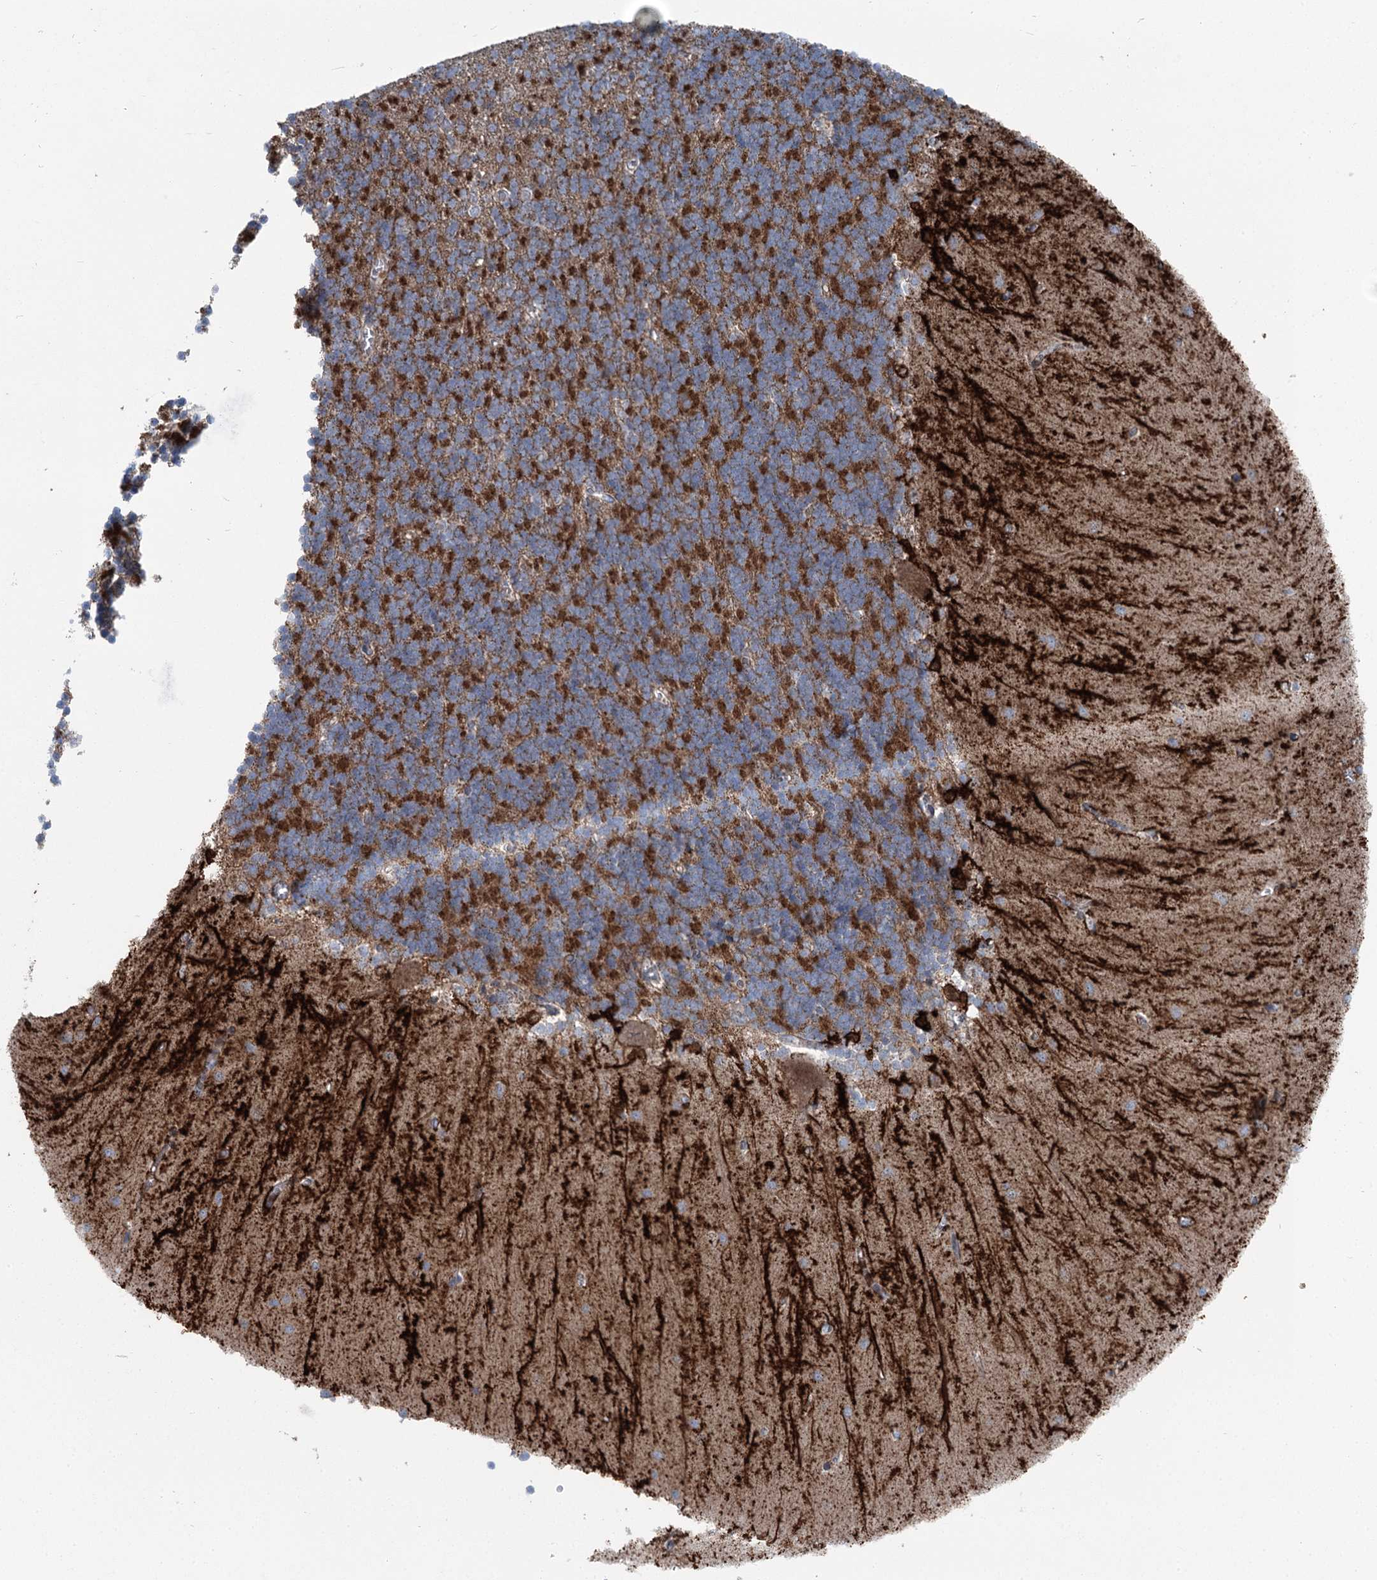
{"staining": {"intensity": "strong", "quantity": ">75%", "location": "cytoplasmic/membranous"}, "tissue": "cerebellum", "cell_type": "Cells in granular layer", "image_type": "normal", "snomed": [{"axis": "morphology", "description": "Normal tissue, NOS"}, {"axis": "topography", "description": "Cerebellum"}], "caption": "Human cerebellum stained with a protein marker demonstrates strong staining in cells in granular layer.", "gene": "MARK2", "patient": {"sex": "male", "age": 37}}